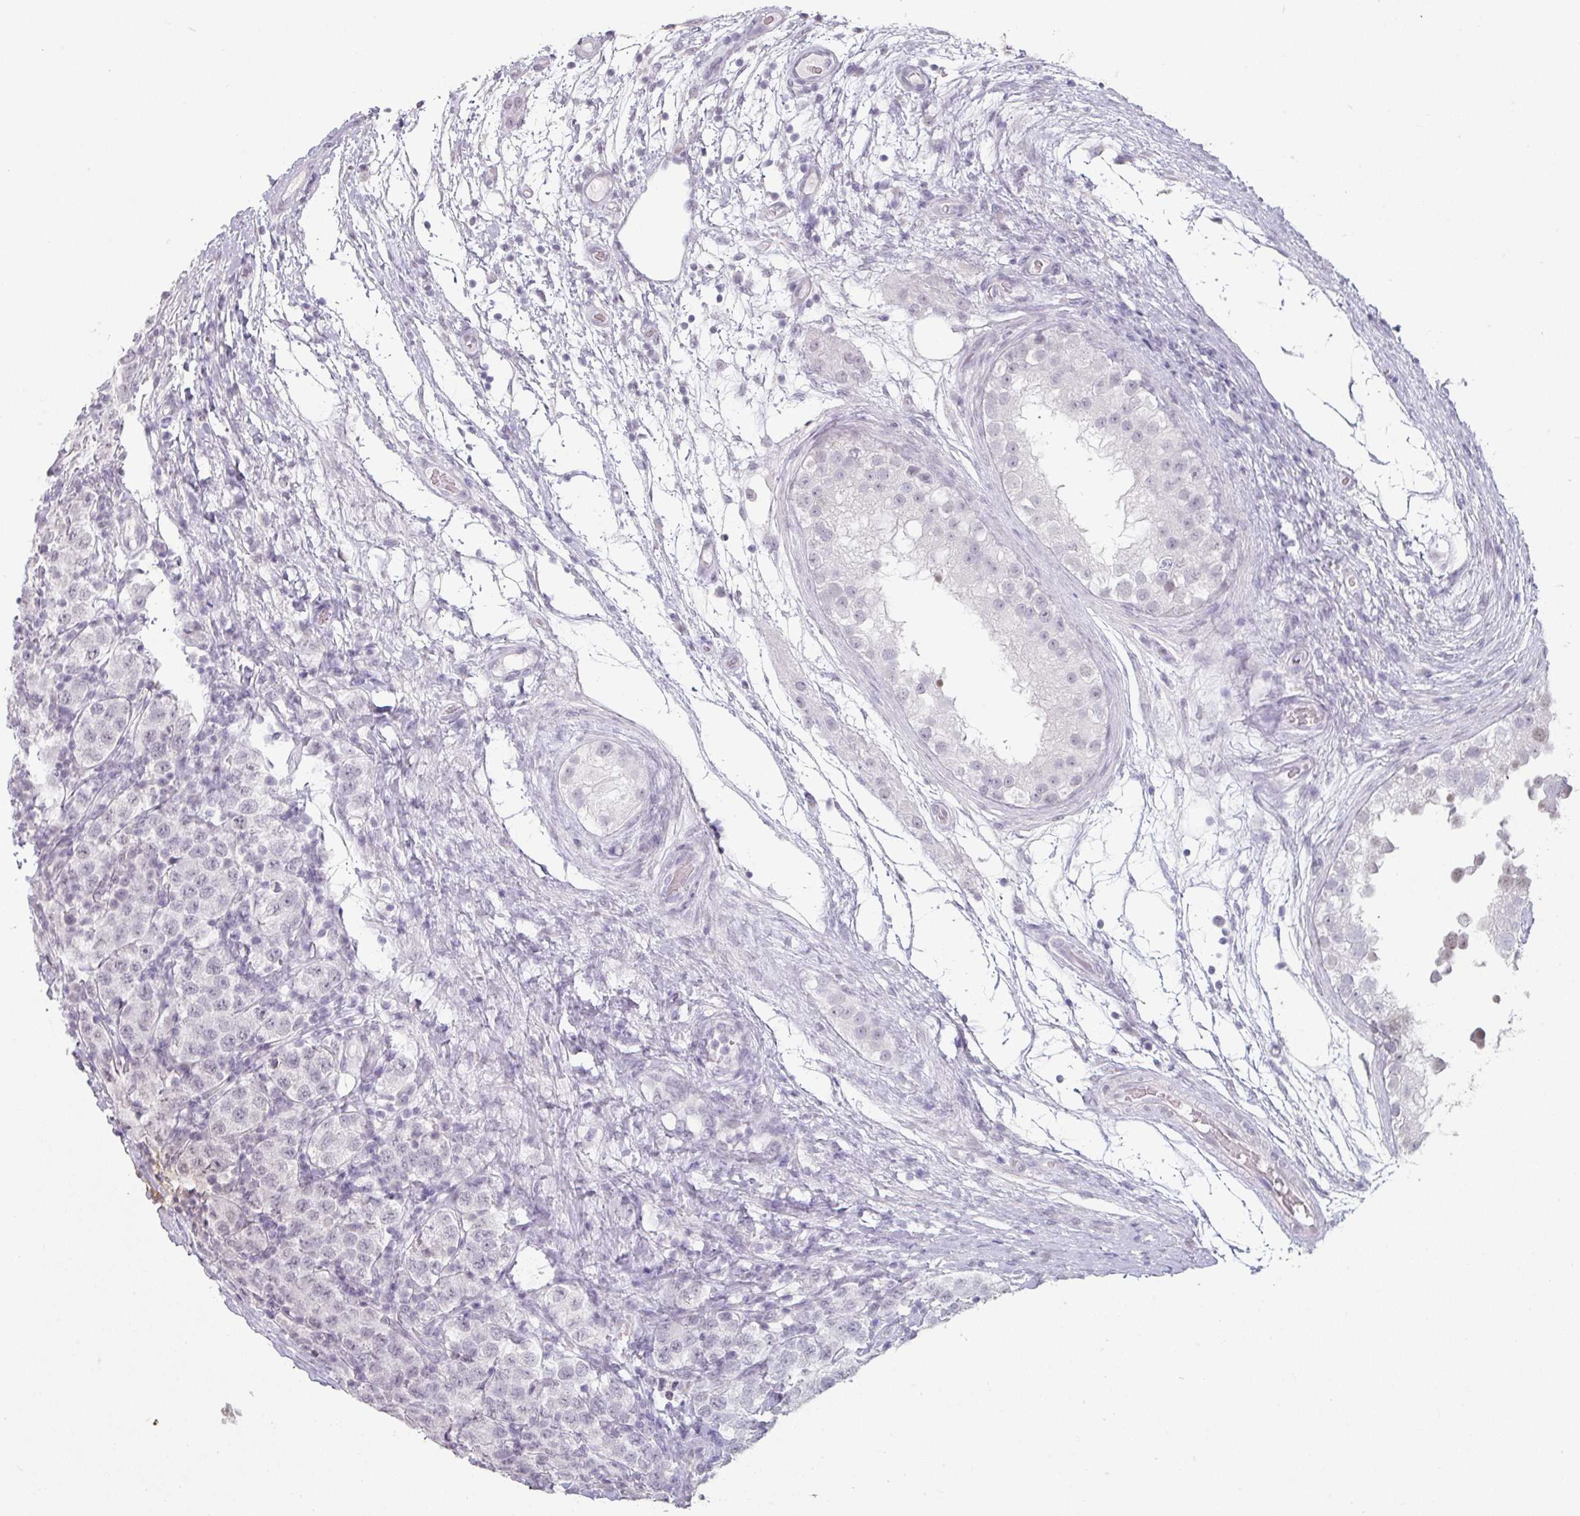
{"staining": {"intensity": "negative", "quantity": "none", "location": "none"}, "tissue": "testis cancer", "cell_type": "Tumor cells", "image_type": "cancer", "snomed": [{"axis": "morphology", "description": "Seminoma, NOS"}, {"axis": "topography", "description": "Testis"}], "caption": "Immunohistochemistry histopathology image of seminoma (testis) stained for a protein (brown), which shows no staining in tumor cells.", "gene": "SPRR1A", "patient": {"sex": "male", "age": 34}}